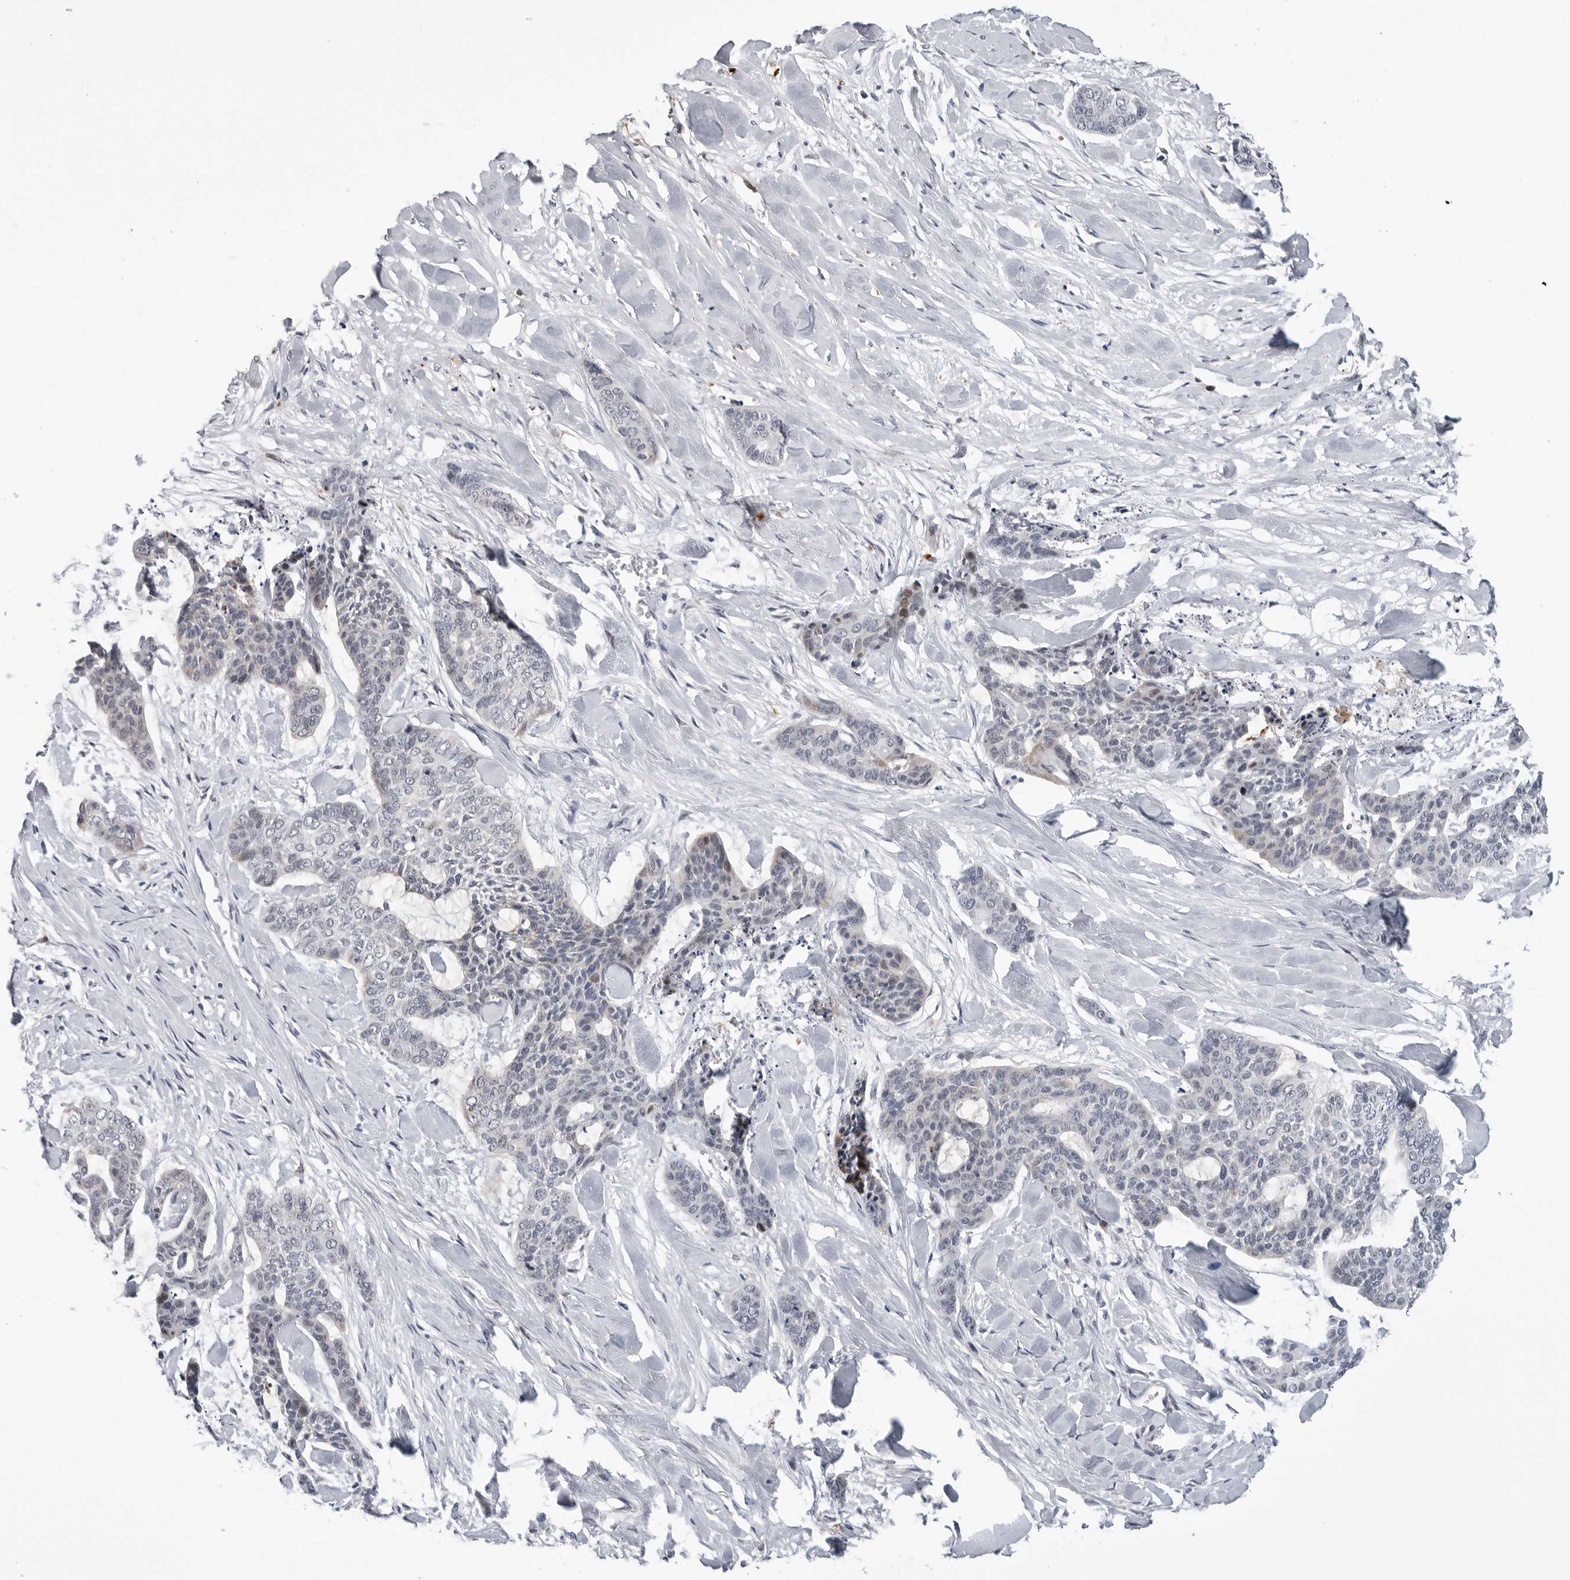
{"staining": {"intensity": "negative", "quantity": "none", "location": "none"}, "tissue": "skin cancer", "cell_type": "Tumor cells", "image_type": "cancer", "snomed": [{"axis": "morphology", "description": "Basal cell carcinoma"}, {"axis": "topography", "description": "Skin"}], "caption": "A micrograph of skin cancer stained for a protein shows no brown staining in tumor cells.", "gene": "CDK20", "patient": {"sex": "female", "age": 64}}